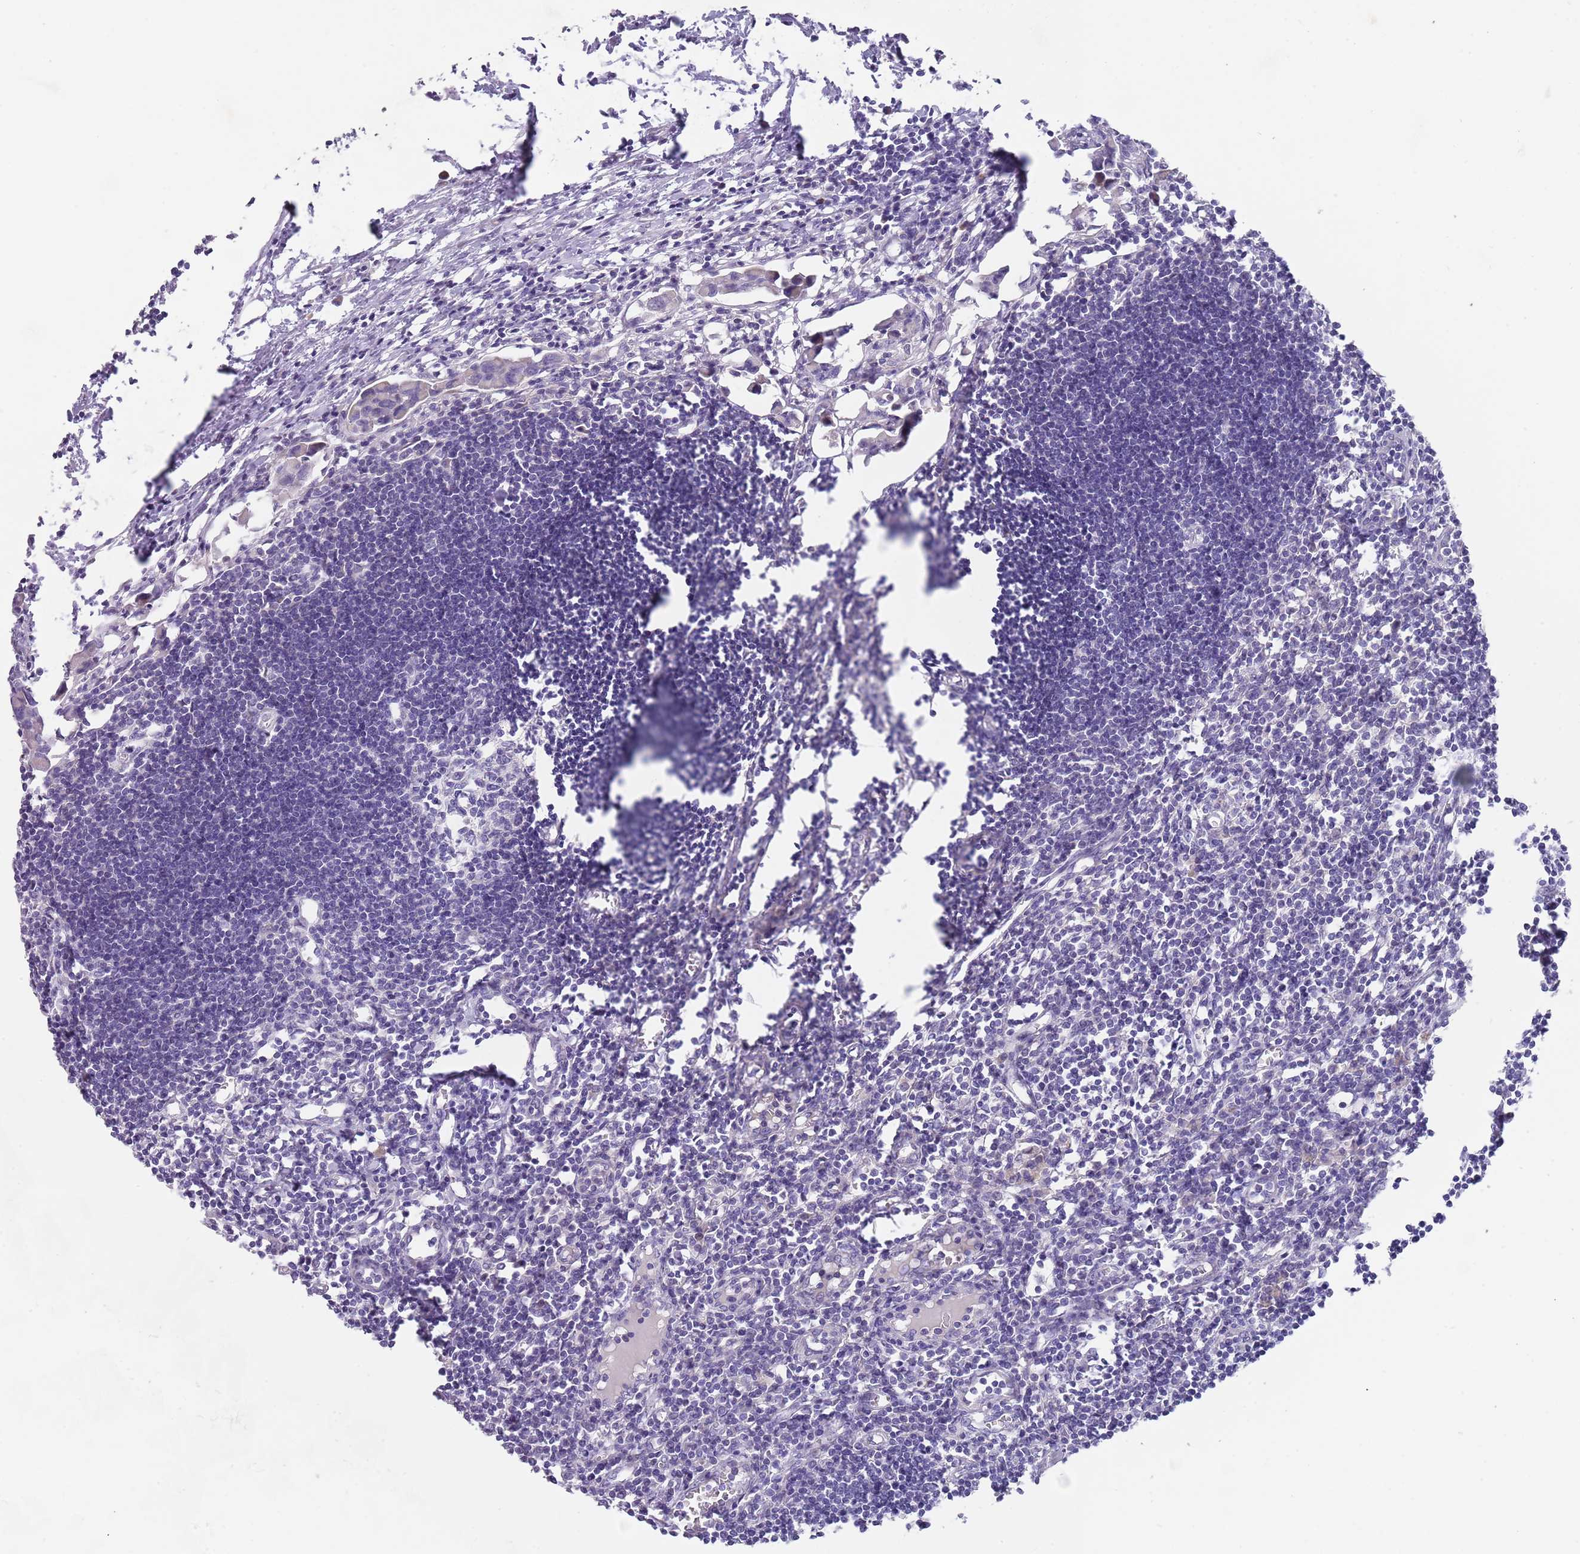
{"staining": {"intensity": "weak", "quantity": "<25%", "location": "cytoplasmic/membranous"}, "tissue": "lymph node", "cell_type": "Germinal center cells", "image_type": "normal", "snomed": [{"axis": "morphology", "description": "Normal tissue, NOS"}, {"axis": "morphology", "description": "Malignant melanoma, Metastatic site"}, {"axis": "topography", "description": "Lymph node"}], "caption": "A high-resolution histopathology image shows immunohistochemistry staining of normal lymph node, which reveals no significant positivity in germinal center cells.", "gene": "PRAC1", "patient": {"sex": "male", "age": 41}}